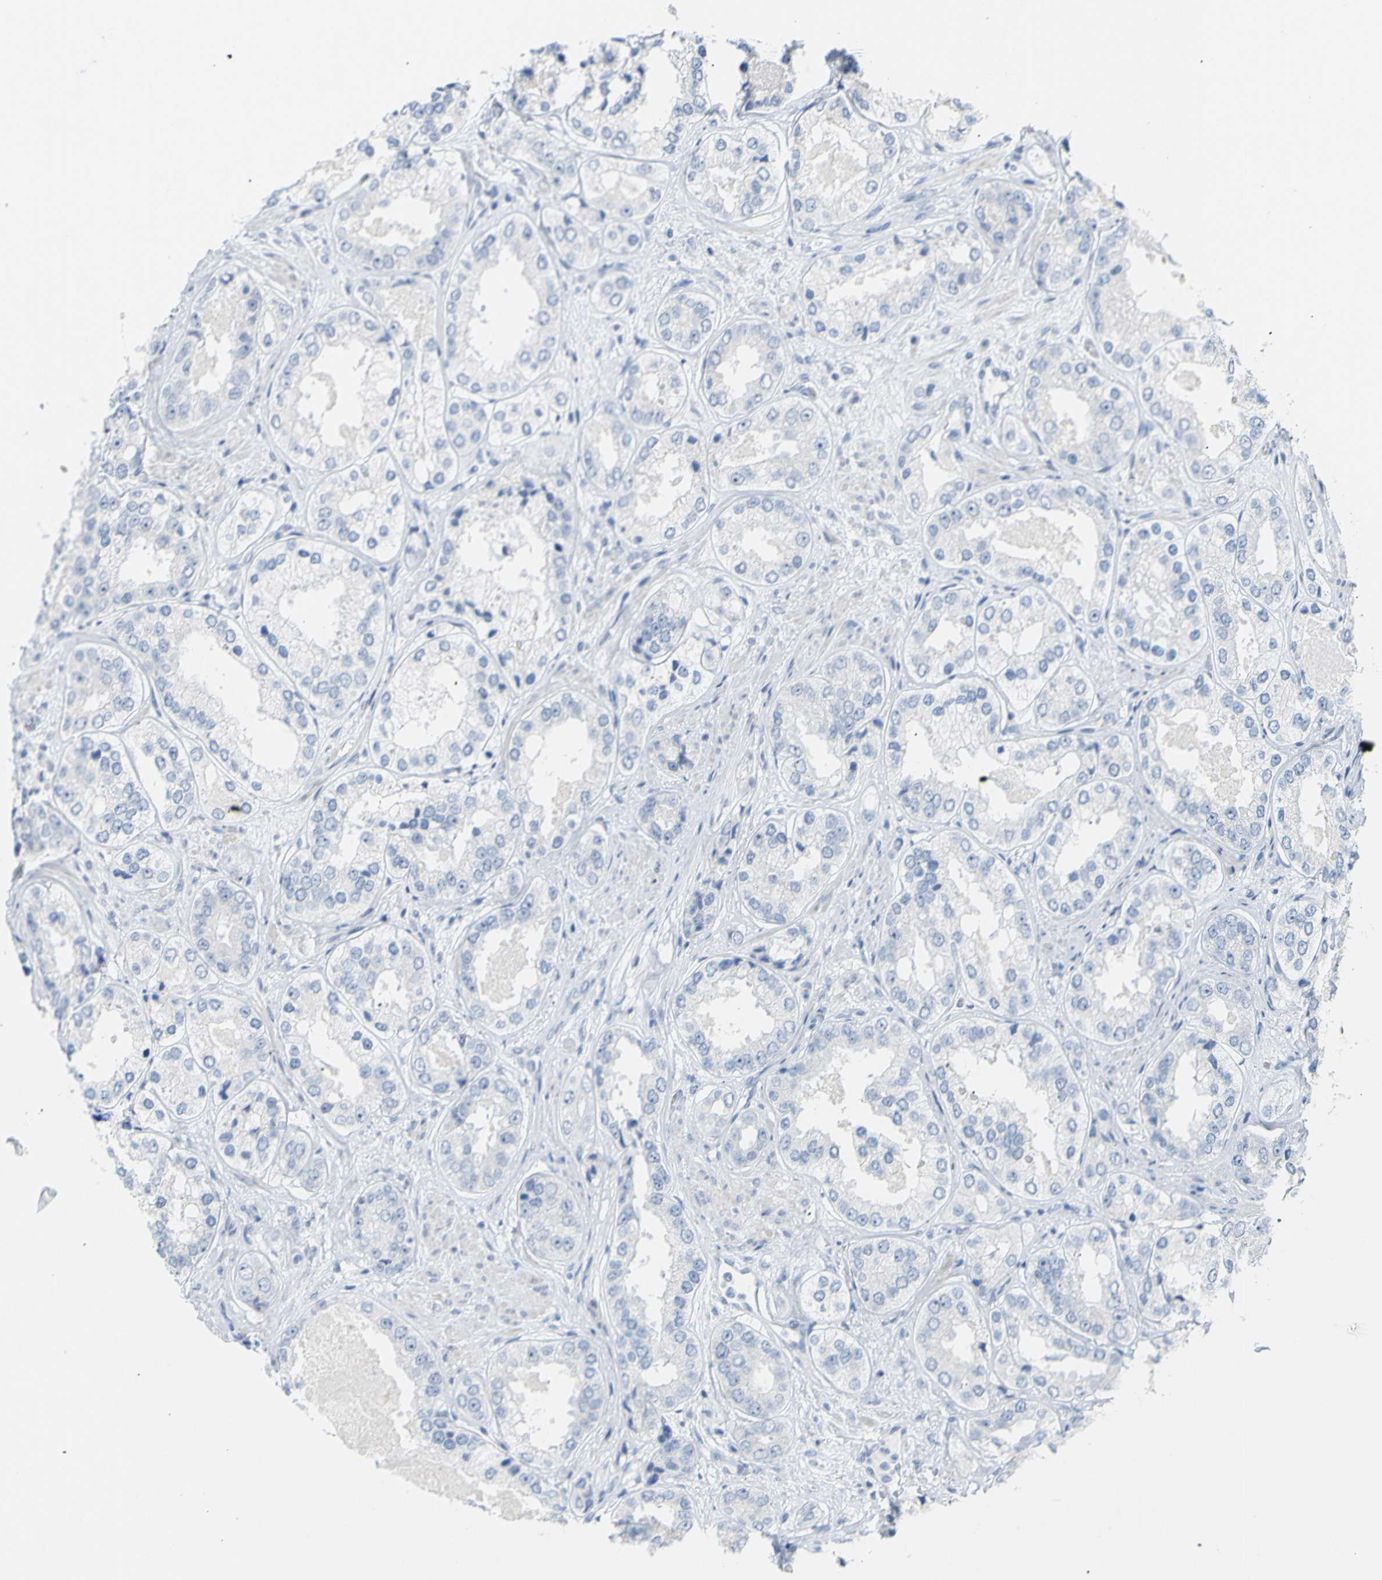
{"staining": {"intensity": "negative", "quantity": "none", "location": "none"}, "tissue": "prostate cancer", "cell_type": "Tumor cells", "image_type": "cancer", "snomed": [{"axis": "morphology", "description": "Adenocarcinoma, High grade"}, {"axis": "topography", "description": "Prostate"}], "caption": "Tumor cells are negative for brown protein staining in adenocarcinoma (high-grade) (prostate).", "gene": "OPN1SW", "patient": {"sex": "male", "age": 61}}